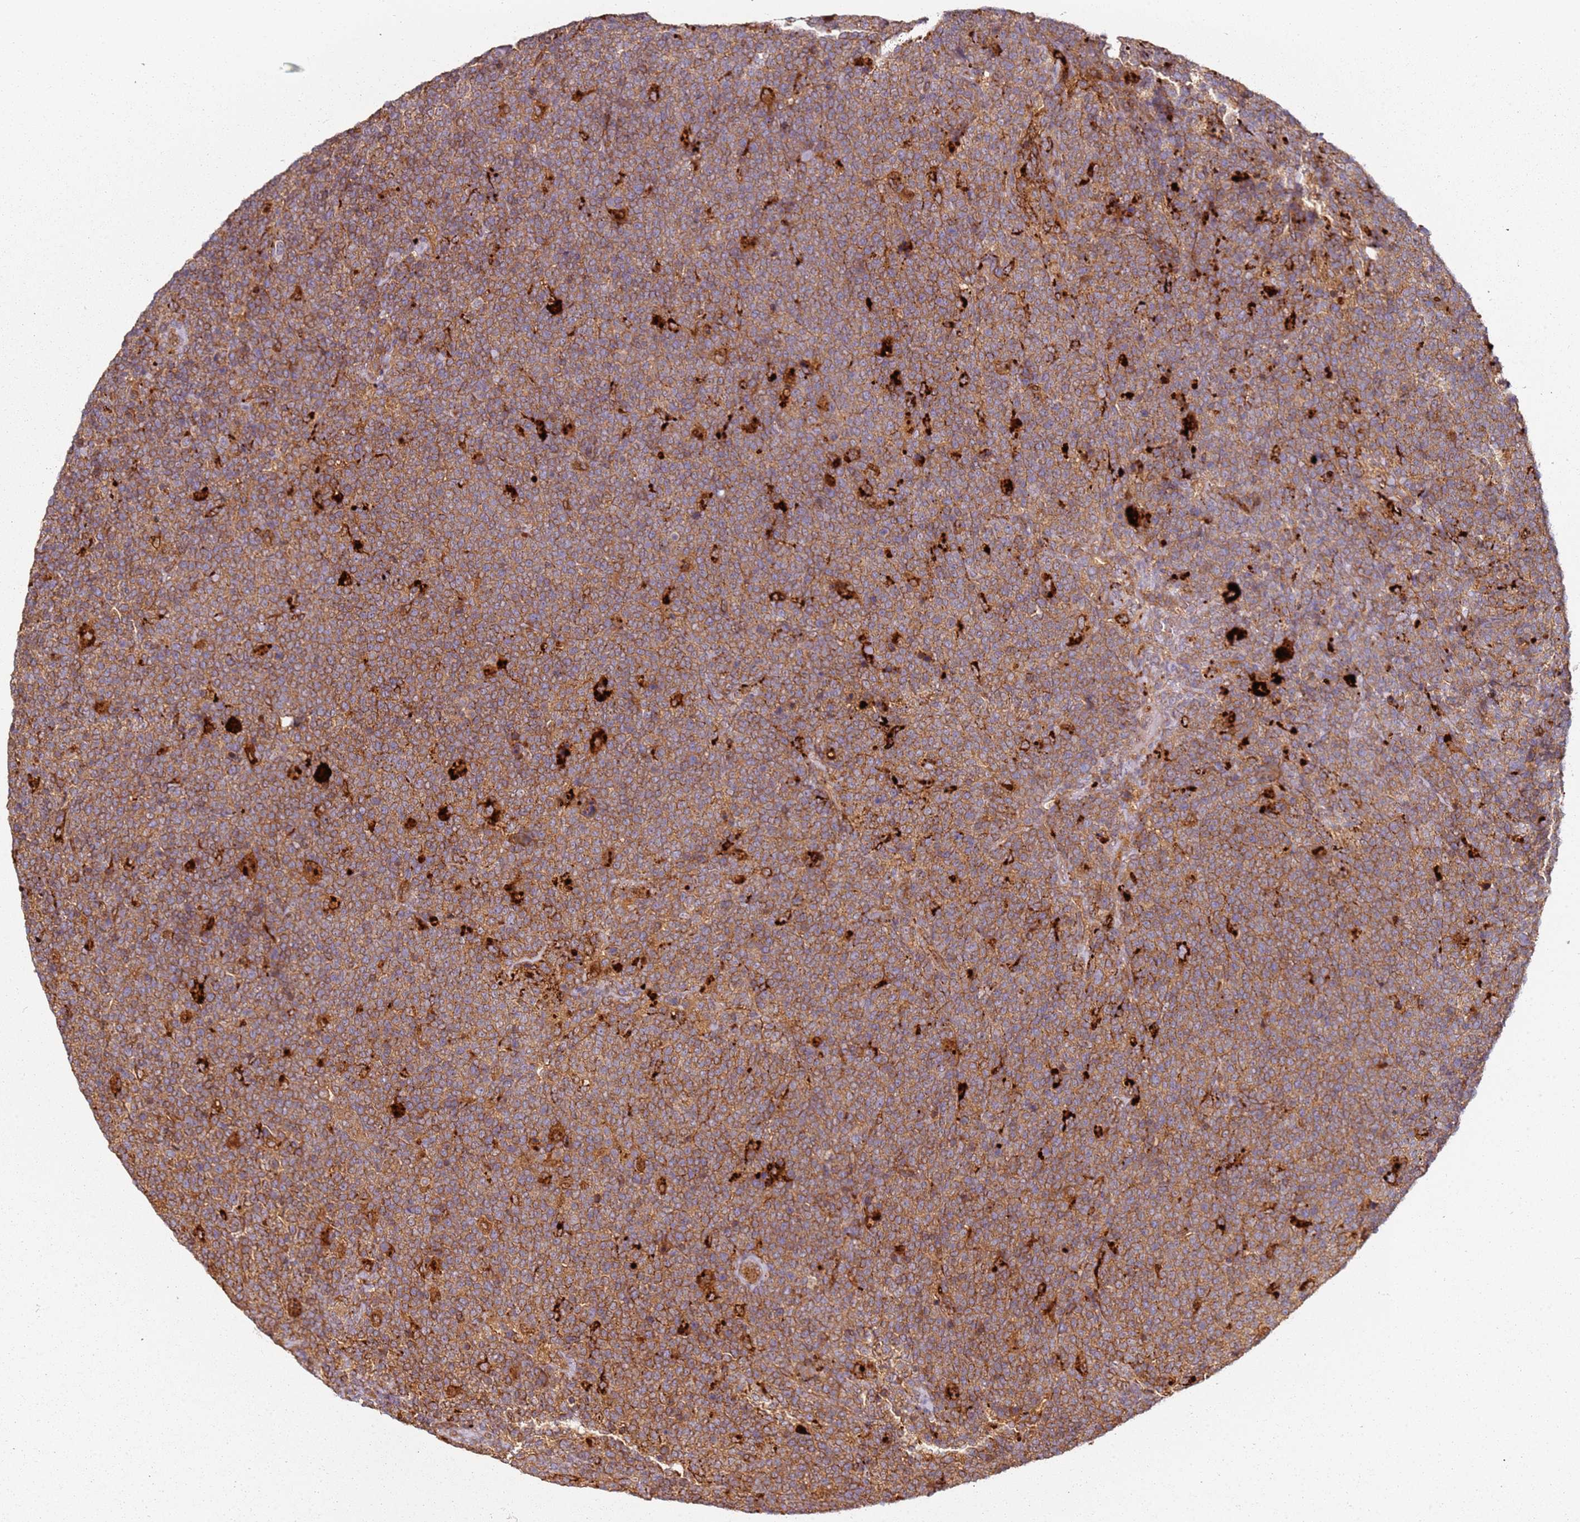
{"staining": {"intensity": "moderate", "quantity": ">75%", "location": "cytoplasmic/membranous"}, "tissue": "lymphoma", "cell_type": "Tumor cells", "image_type": "cancer", "snomed": [{"axis": "morphology", "description": "Malignant lymphoma, non-Hodgkin's type, High grade"}, {"axis": "topography", "description": "Lymph node"}], "caption": "The micrograph displays a brown stain indicating the presence of a protein in the cytoplasmic/membranous of tumor cells in high-grade malignant lymphoma, non-Hodgkin's type.", "gene": "SCGB2B2", "patient": {"sex": "male", "age": 61}}